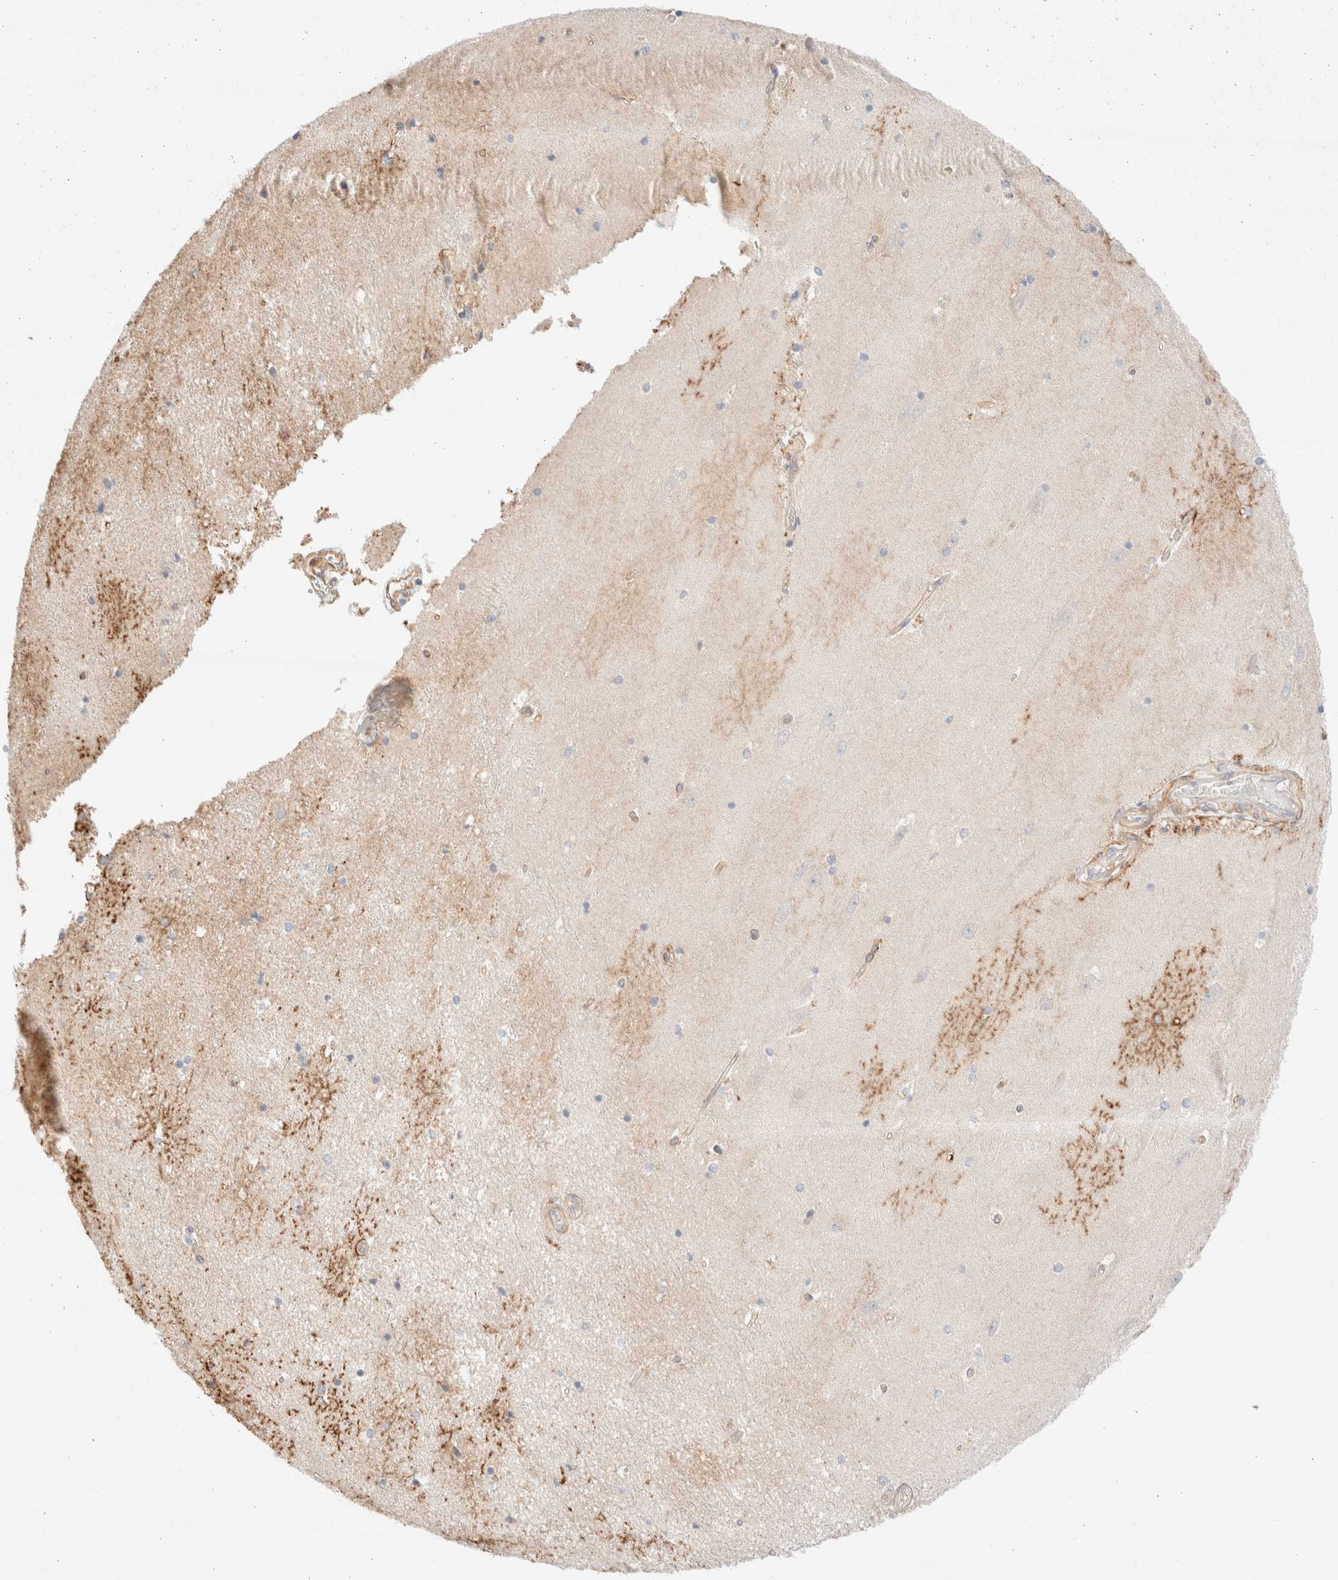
{"staining": {"intensity": "weak", "quantity": "<25%", "location": "cytoplasmic/membranous"}, "tissue": "hippocampus", "cell_type": "Glial cells", "image_type": "normal", "snomed": [{"axis": "morphology", "description": "Normal tissue, NOS"}, {"axis": "topography", "description": "Hippocampus"}], "caption": "The histopathology image demonstrates no staining of glial cells in normal hippocampus.", "gene": "NIBAN2", "patient": {"sex": "male", "age": 45}}